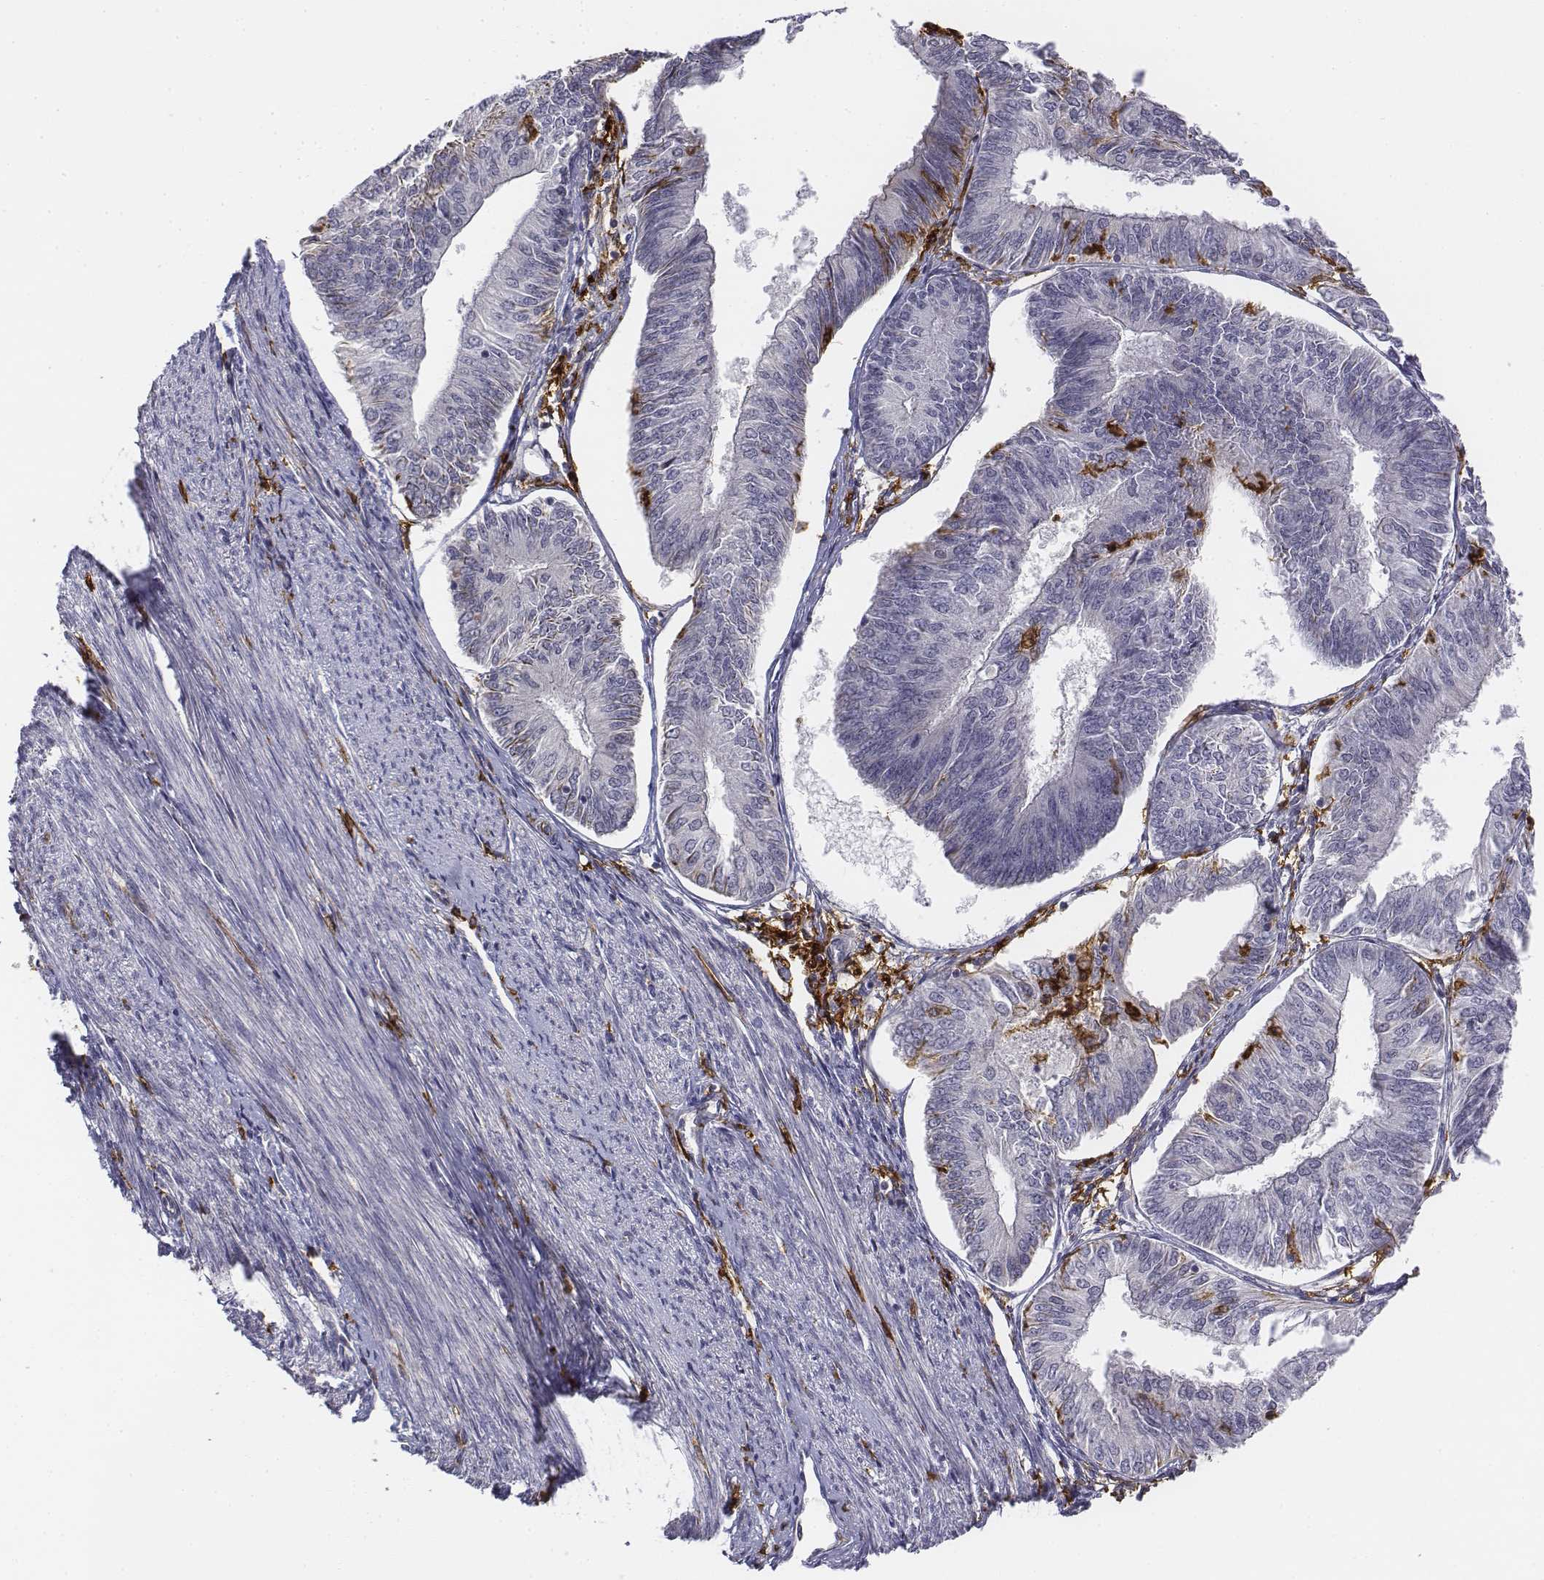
{"staining": {"intensity": "negative", "quantity": "none", "location": "none"}, "tissue": "endometrial cancer", "cell_type": "Tumor cells", "image_type": "cancer", "snomed": [{"axis": "morphology", "description": "Adenocarcinoma, NOS"}, {"axis": "topography", "description": "Endometrium"}], "caption": "IHC histopathology image of endometrial adenocarcinoma stained for a protein (brown), which shows no positivity in tumor cells. (DAB (3,3'-diaminobenzidine) immunohistochemistry (IHC), high magnification).", "gene": "CD14", "patient": {"sex": "female", "age": 58}}